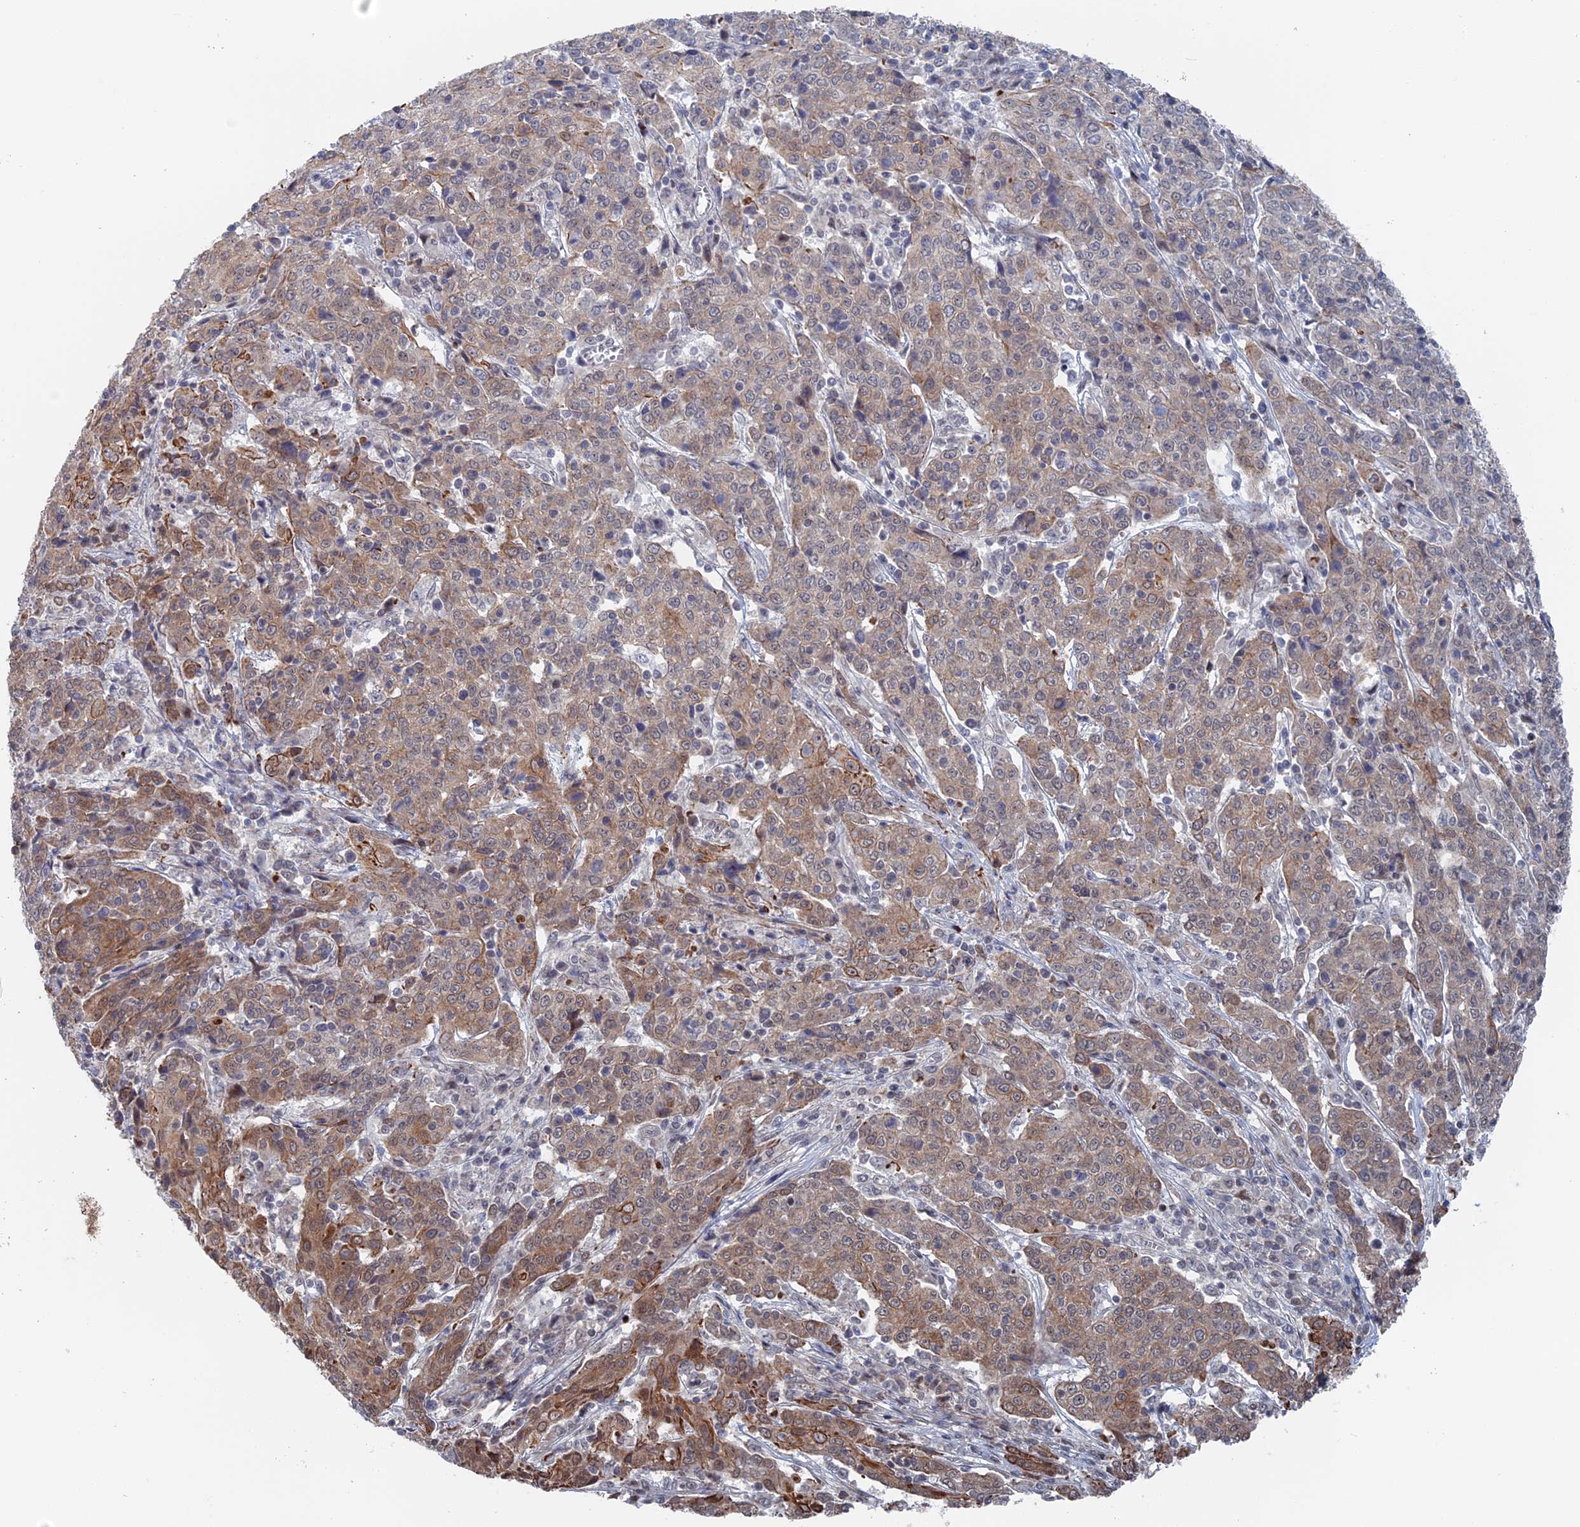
{"staining": {"intensity": "weak", "quantity": ">75%", "location": "cytoplasmic/membranous"}, "tissue": "cervical cancer", "cell_type": "Tumor cells", "image_type": "cancer", "snomed": [{"axis": "morphology", "description": "Squamous cell carcinoma, NOS"}, {"axis": "topography", "description": "Cervix"}], "caption": "A low amount of weak cytoplasmic/membranous positivity is appreciated in approximately >75% of tumor cells in cervical cancer (squamous cell carcinoma) tissue. (IHC, brightfield microscopy, high magnification).", "gene": "IL7", "patient": {"sex": "female", "age": 67}}